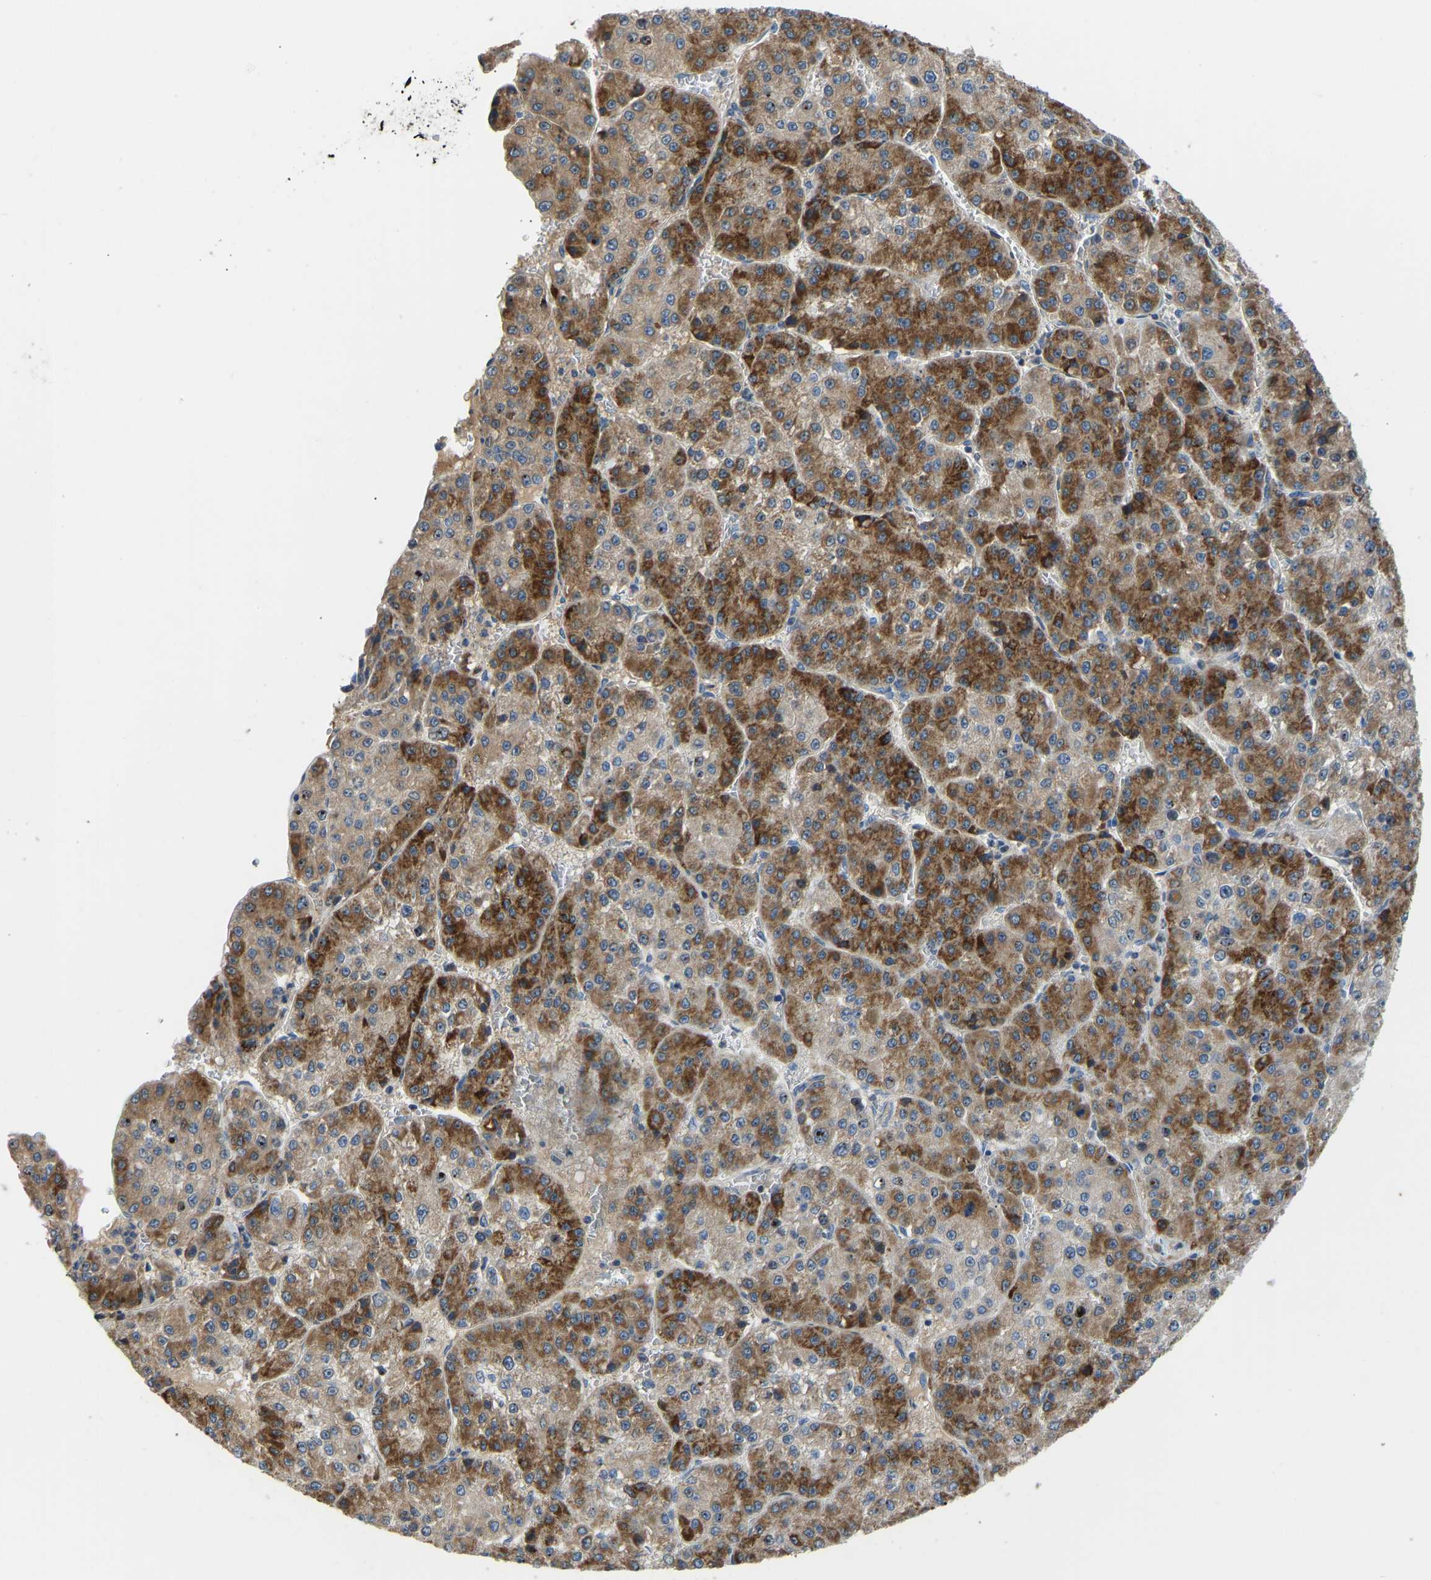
{"staining": {"intensity": "moderate", "quantity": ">75%", "location": "cytoplasmic/membranous"}, "tissue": "liver cancer", "cell_type": "Tumor cells", "image_type": "cancer", "snomed": [{"axis": "morphology", "description": "Carcinoma, Hepatocellular, NOS"}, {"axis": "topography", "description": "Liver"}], "caption": "The image displays staining of liver cancer (hepatocellular carcinoma), revealing moderate cytoplasmic/membranous protein expression (brown color) within tumor cells.", "gene": "RBP1", "patient": {"sex": "female", "age": 73}}